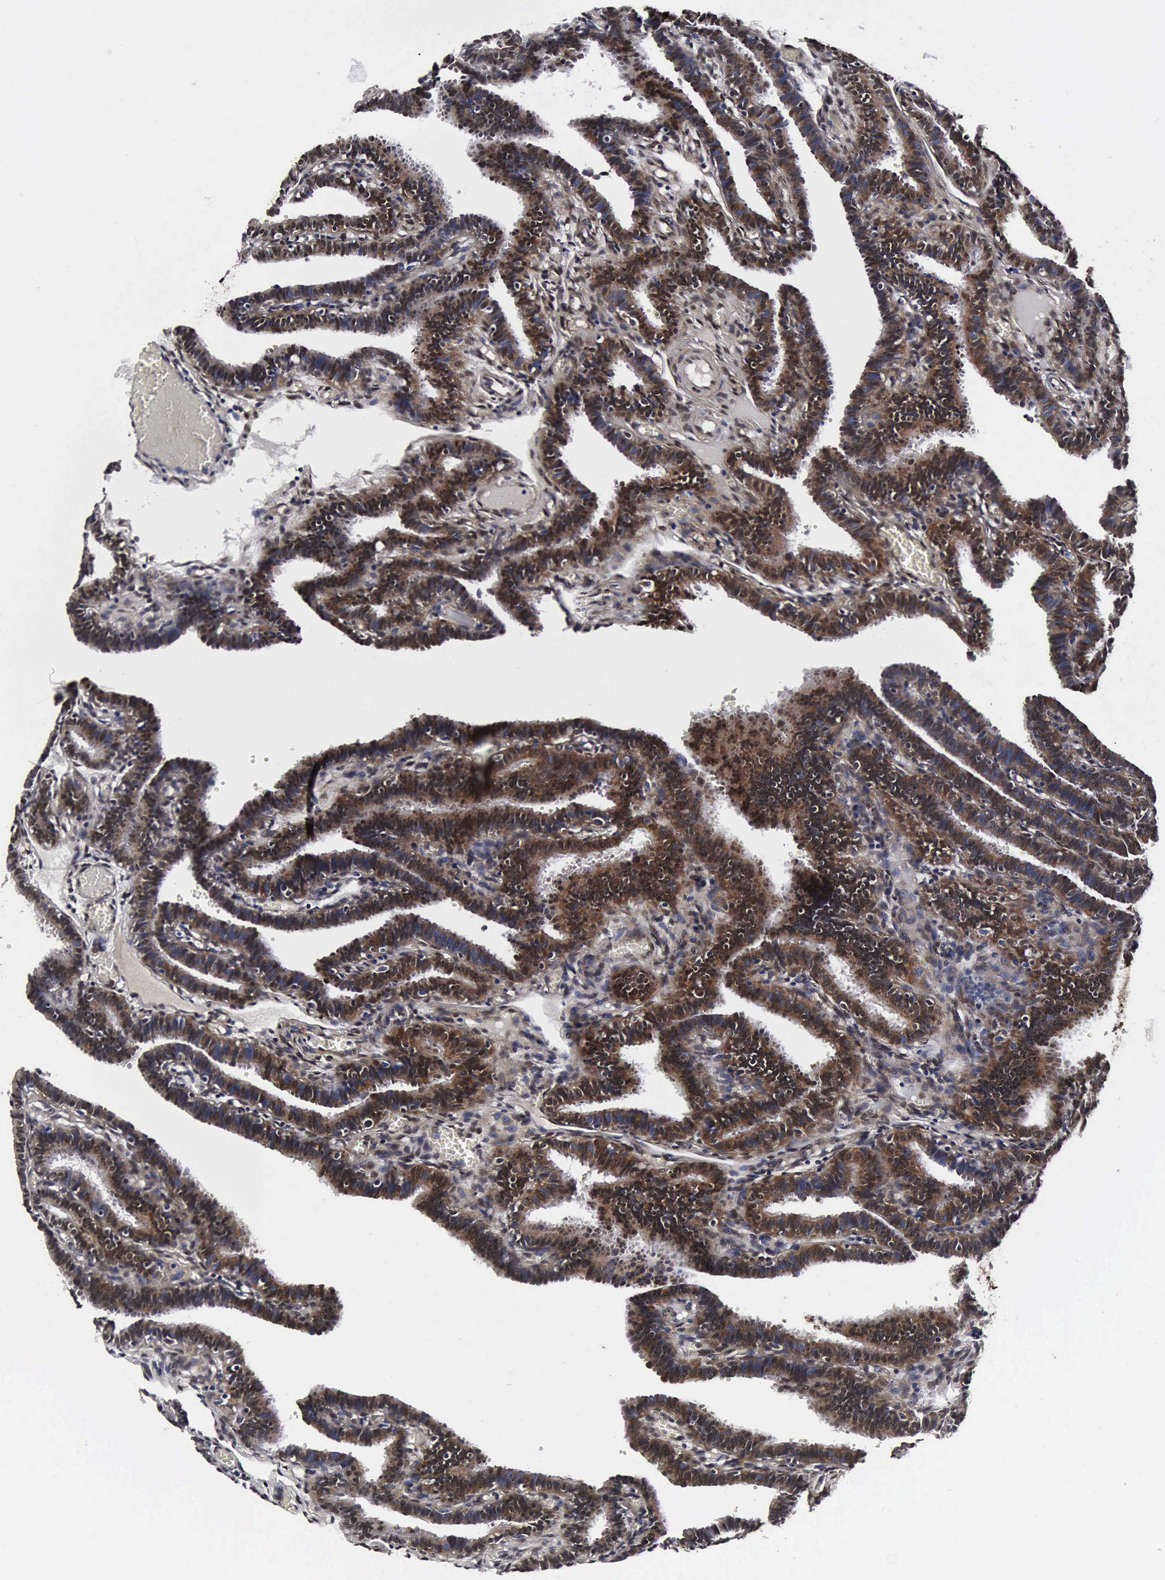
{"staining": {"intensity": "strong", "quantity": ">75%", "location": "cytoplasmic/membranous,nuclear"}, "tissue": "fallopian tube", "cell_type": "Glandular cells", "image_type": "normal", "snomed": [{"axis": "morphology", "description": "Normal tissue, NOS"}, {"axis": "topography", "description": "Fallopian tube"}], "caption": "A high-resolution image shows immunohistochemistry staining of unremarkable fallopian tube, which reveals strong cytoplasmic/membranous,nuclear expression in approximately >75% of glandular cells.", "gene": "UBC", "patient": {"sex": "female", "age": 29}}